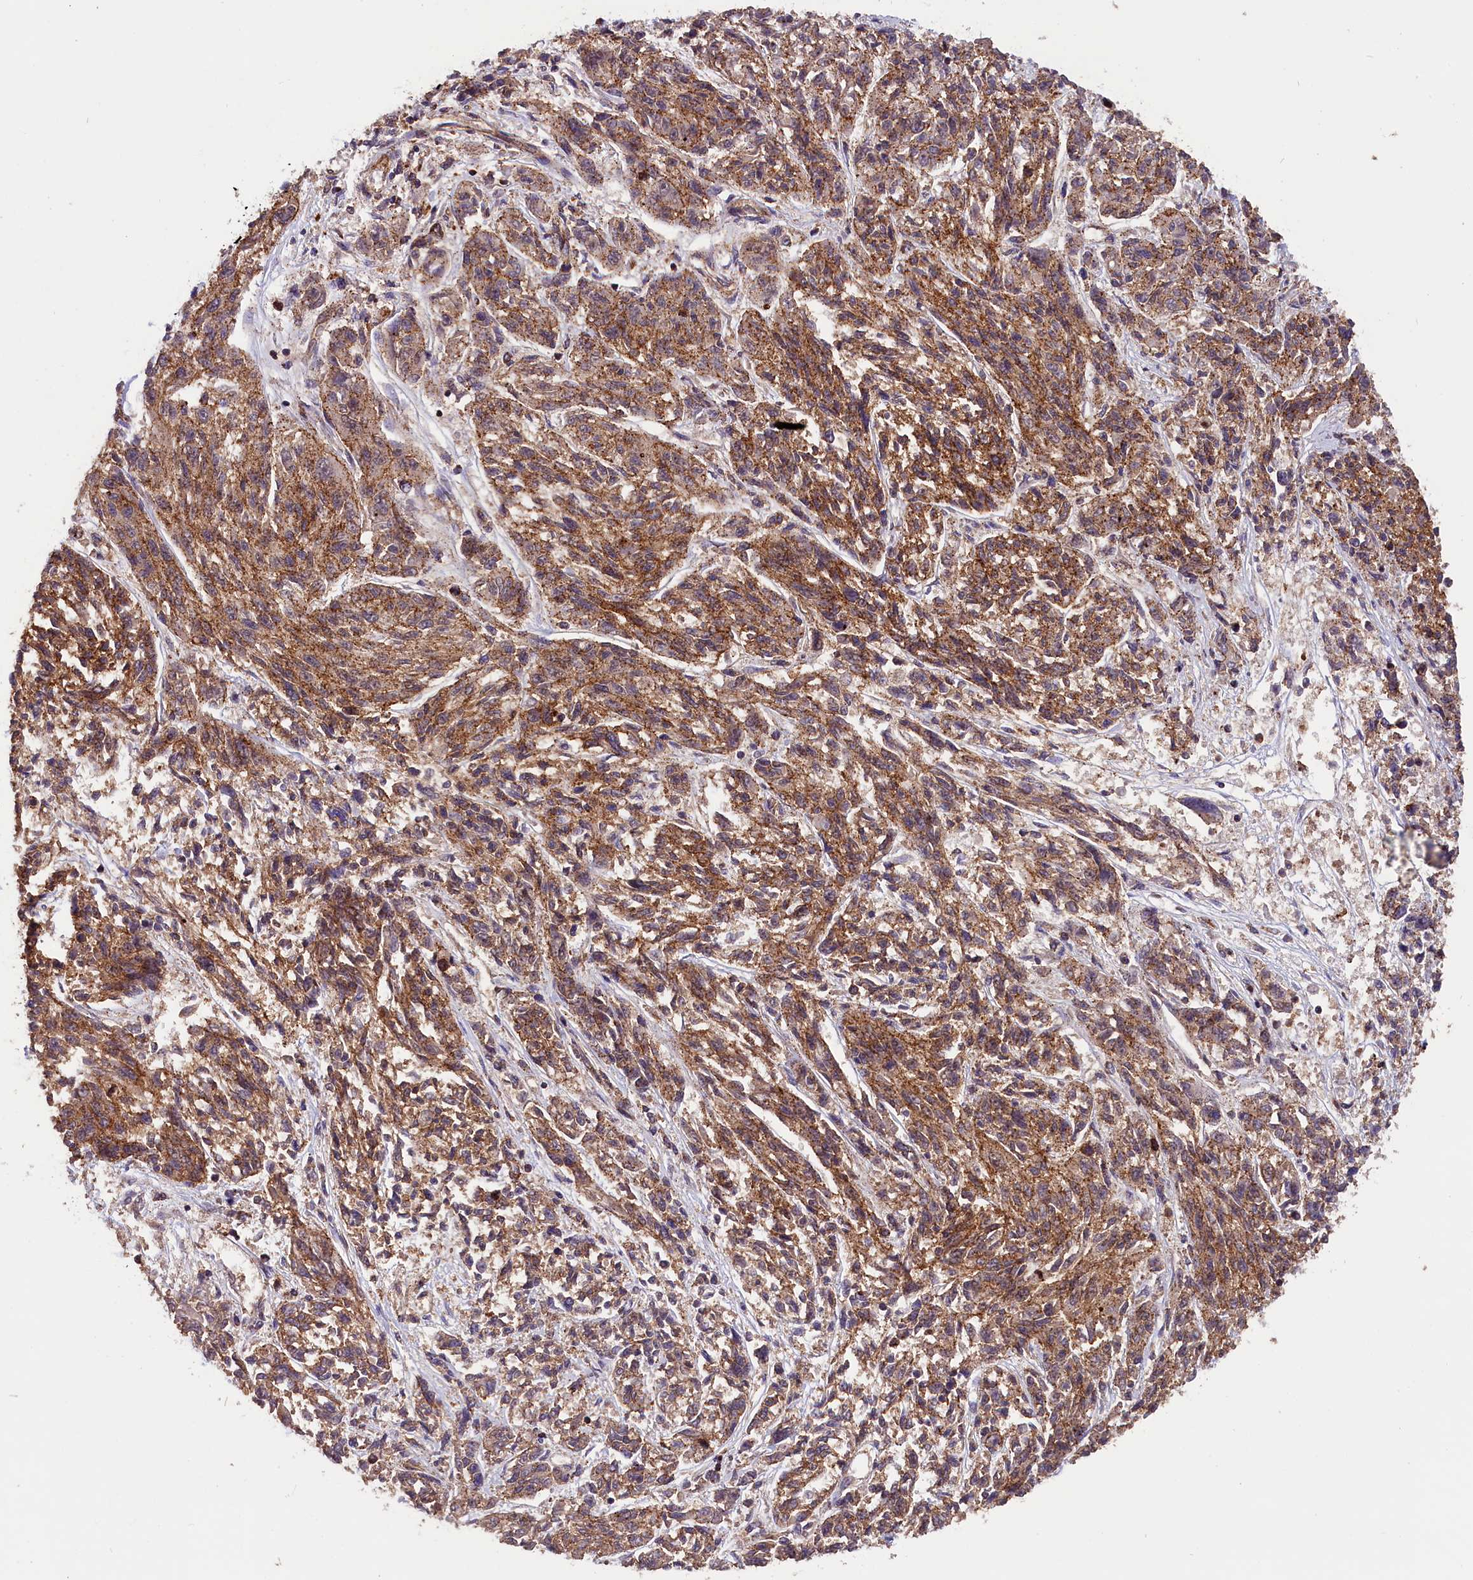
{"staining": {"intensity": "strong", "quantity": ">75%", "location": "cytoplasmic/membranous"}, "tissue": "melanoma", "cell_type": "Tumor cells", "image_type": "cancer", "snomed": [{"axis": "morphology", "description": "Malignant melanoma, NOS"}, {"axis": "topography", "description": "Skin"}], "caption": "A histopathology image of human malignant melanoma stained for a protein reveals strong cytoplasmic/membranous brown staining in tumor cells.", "gene": "IST1", "patient": {"sex": "male", "age": 53}}